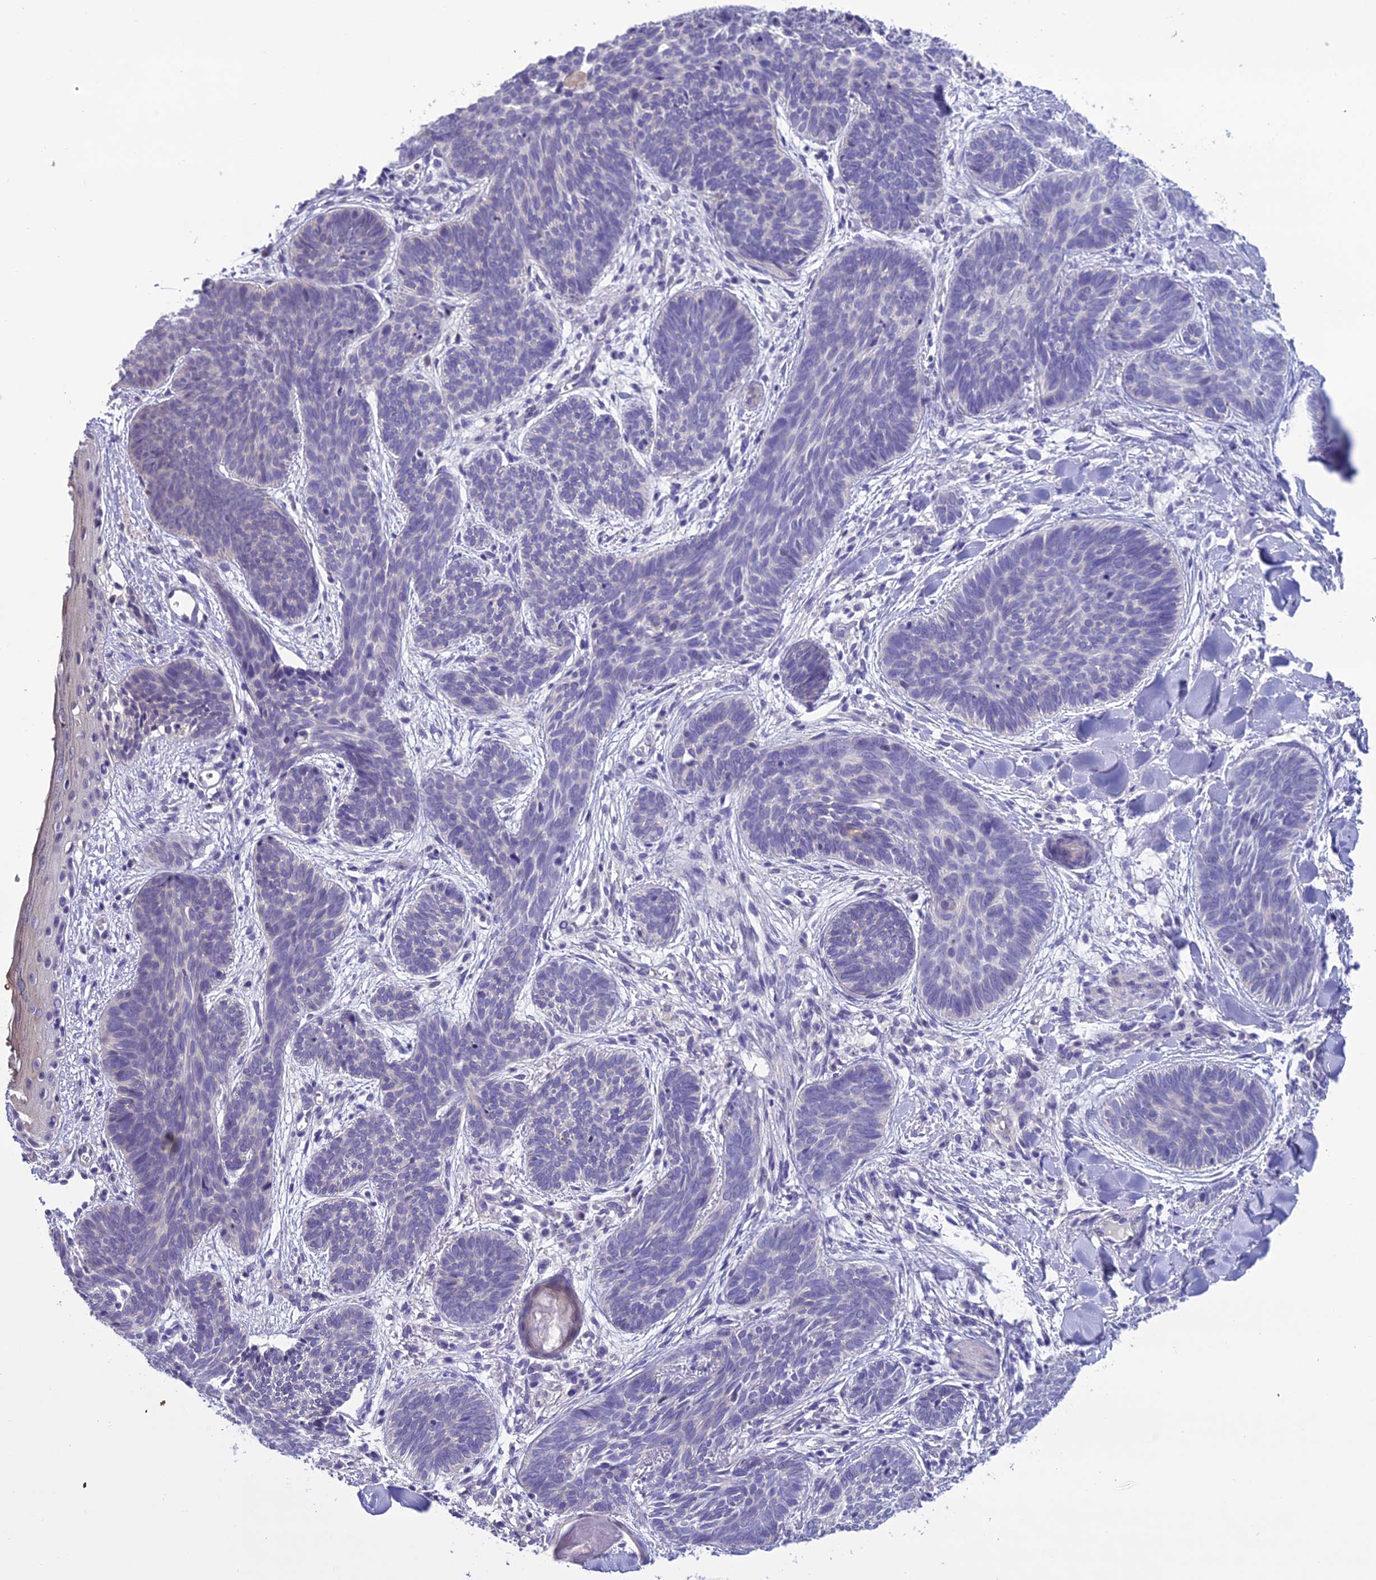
{"staining": {"intensity": "negative", "quantity": "none", "location": "none"}, "tissue": "skin cancer", "cell_type": "Tumor cells", "image_type": "cancer", "snomed": [{"axis": "morphology", "description": "Basal cell carcinoma"}, {"axis": "topography", "description": "Skin"}], "caption": "Immunohistochemistry of human basal cell carcinoma (skin) displays no expression in tumor cells.", "gene": "SCRT1", "patient": {"sex": "female", "age": 81}}